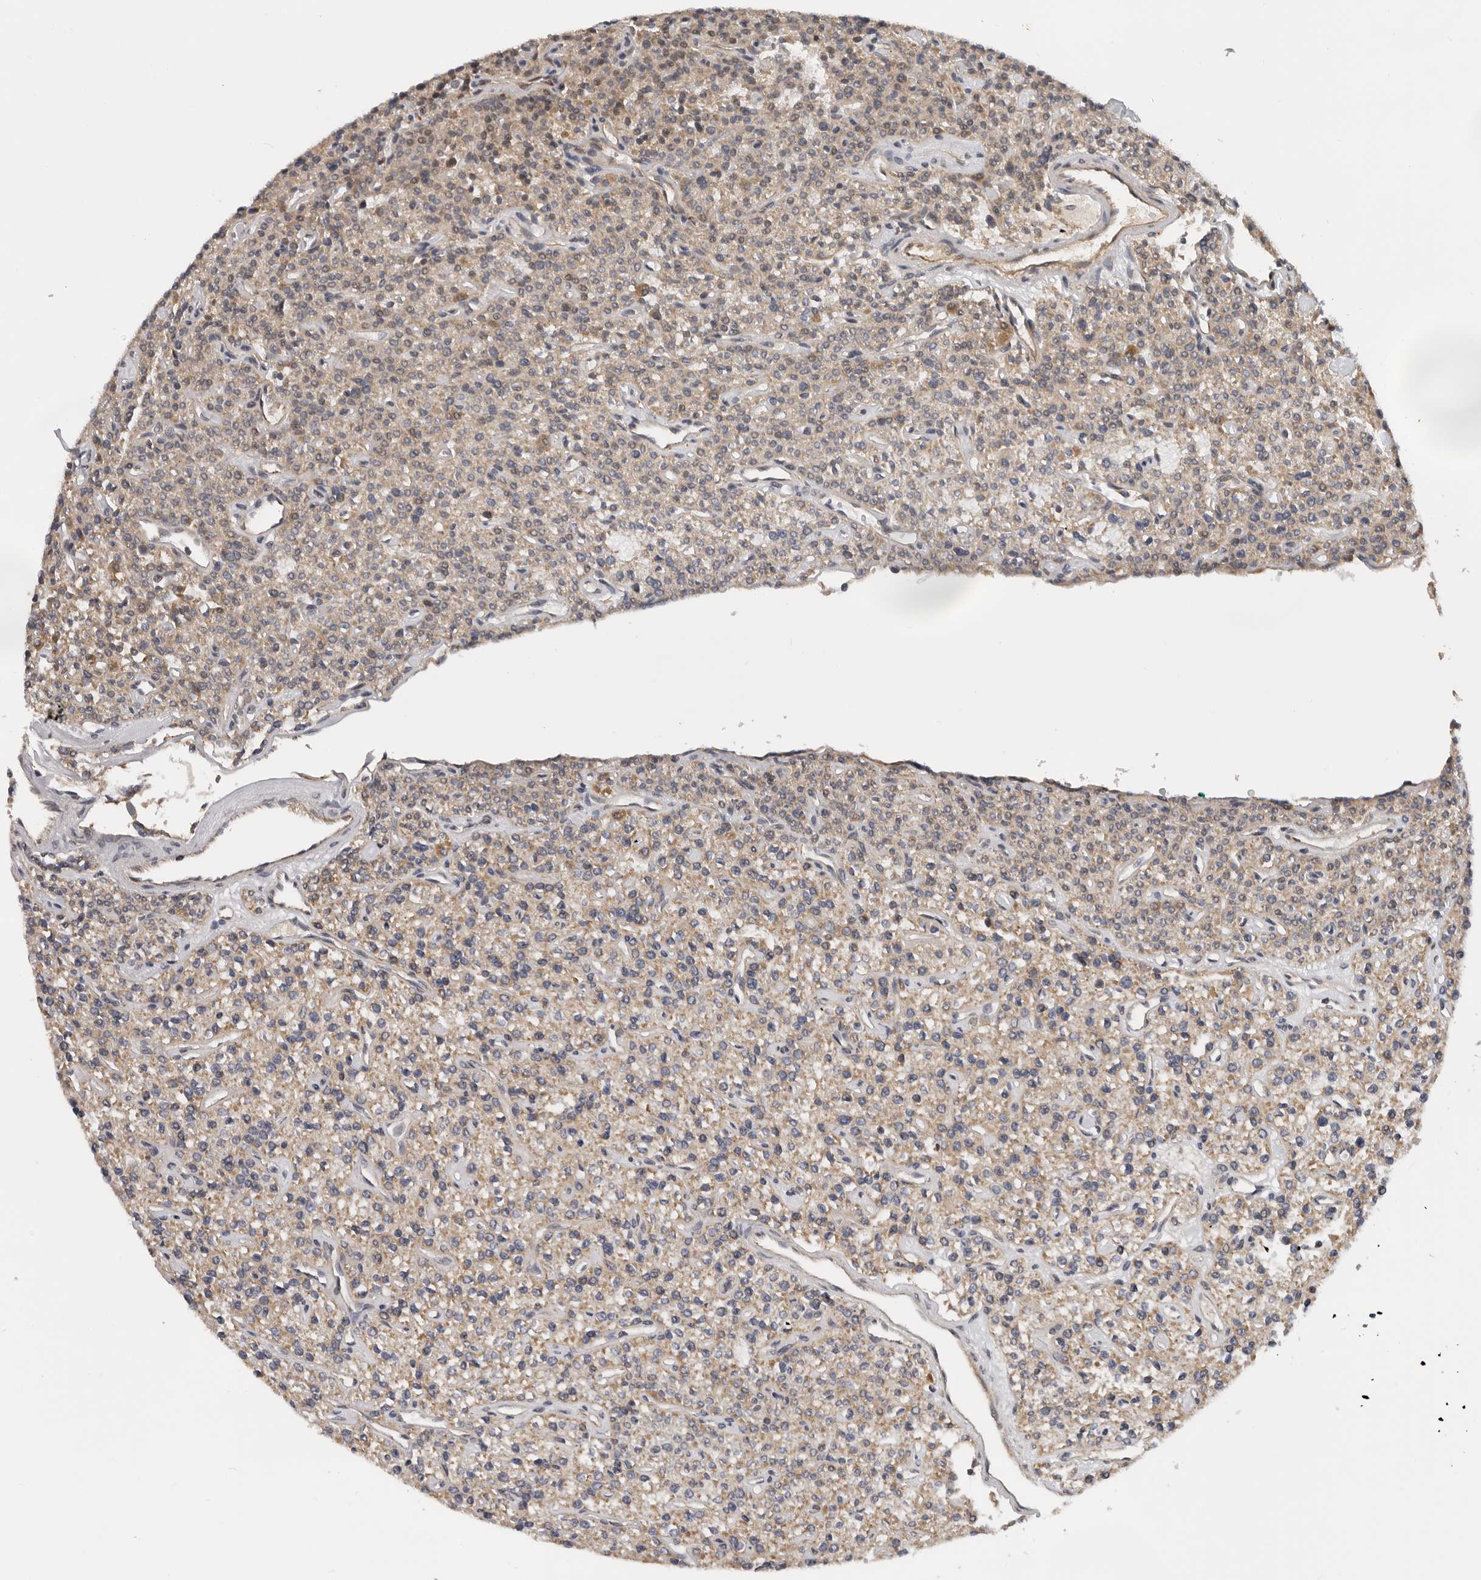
{"staining": {"intensity": "weak", "quantity": ">75%", "location": "cytoplasmic/membranous"}, "tissue": "parathyroid gland", "cell_type": "Glandular cells", "image_type": "normal", "snomed": [{"axis": "morphology", "description": "Normal tissue, NOS"}, {"axis": "topography", "description": "Parathyroid gland"}], "caption": "Immunohistochemistry (IHC) photomicrograph of normal parathyroid gland stained for a protein (brown), which demonstrates low levels of weak cytoplasmic/membranous expression in approximately >75% of glandular cells.", "gene": "RNF157", "patient": {"sex": "male", "age": 46}}